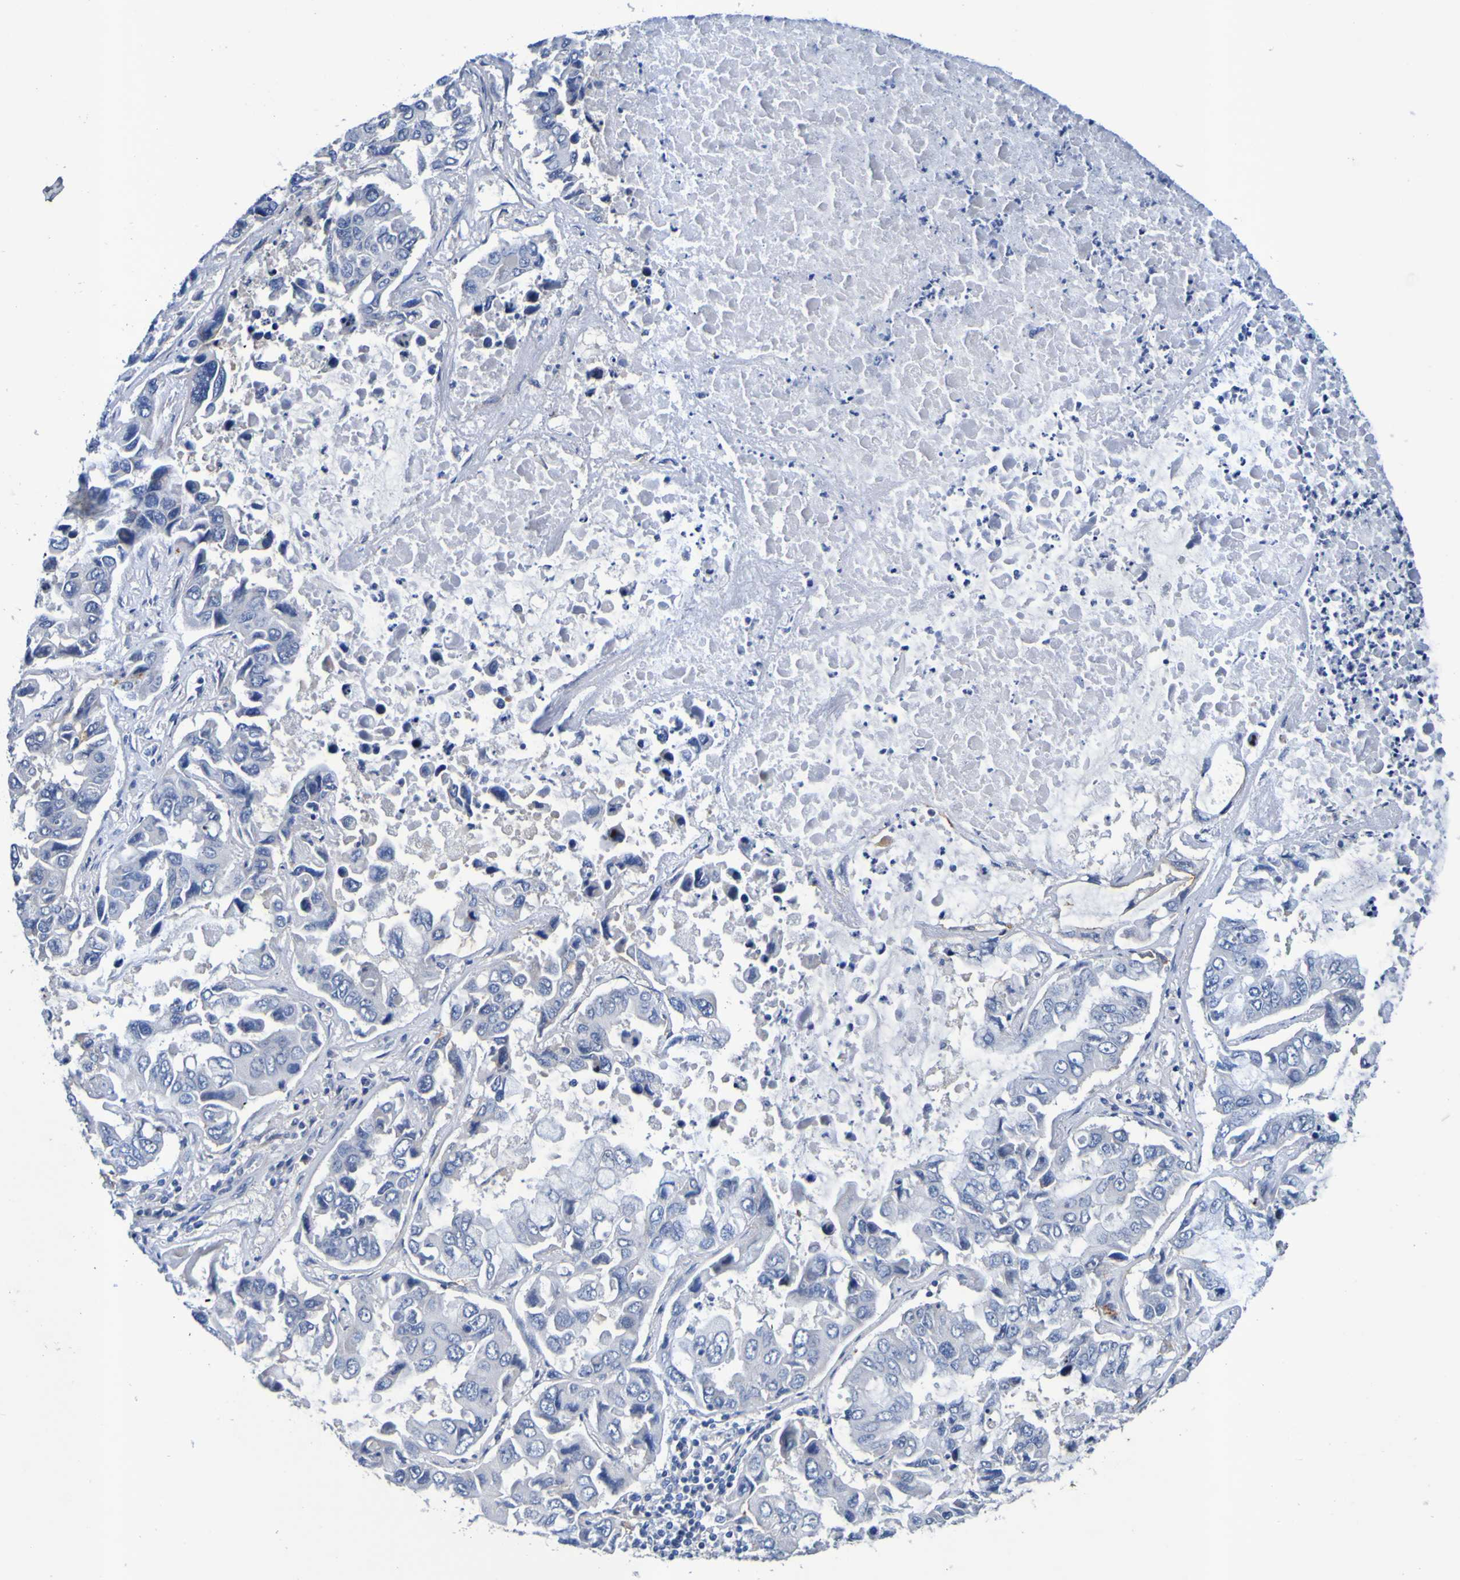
{"staining": {"intensity": "negative", "quantity": "none", "location": "none"}, "tissue": "lung cancer", "cell_type": "Tumor cells", "image_type": "cancer", "snomed": [{"axis": "morphology", "description": "Adenocarcinoma, NOS"}, {"axis": "topography", "description": "Lung"}], "caption": "The micrograph shows no significant positivity in tumor cells of lung cancer (adenocarcinoma). (DAB IHC visualized using brightfield microscopy, high magnification).", "gene": "VMA21", "patient": {"sex": "male", "age": 64}}